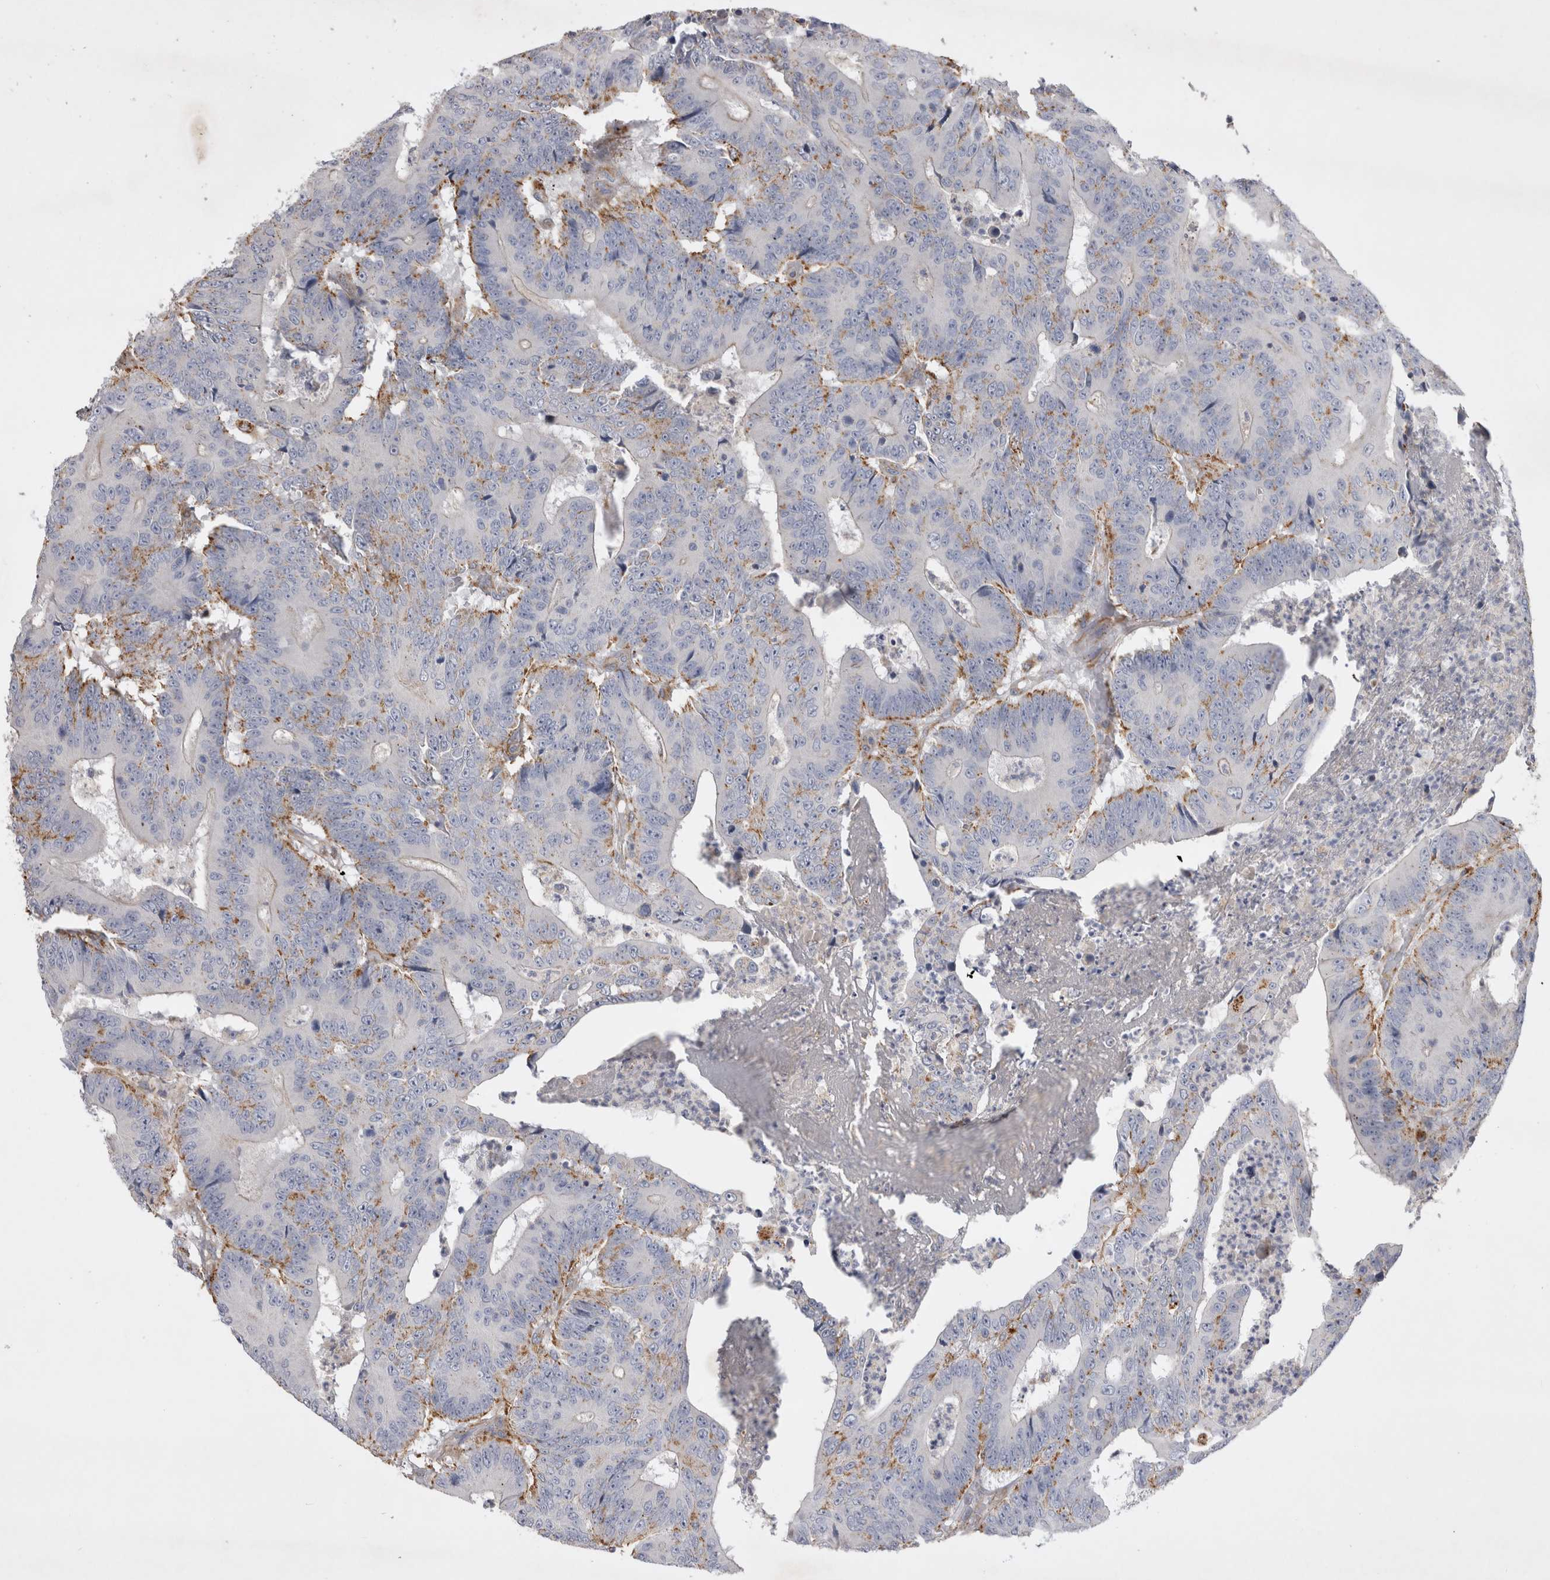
{"staining": {"intensity": "weak", "quantity": "<25%", "location": "cytoplasmic/membranous"}, "tissue": "colorectal cancer", "cell_type": "Tumor cells", "image_type": "cancer", "snomed": [{"axis": "morphology", "description": "Adenocarcinoma, NOS"}, {"axis": "topography", "description": "Colon"}], "caption": "A photomicrograph of adenocarcinoma (colorectal) stained for a protein reveals no brown staining in tumor cells.", "gene": "STRADB", "patient": {"sex": "male", "age": 83}}